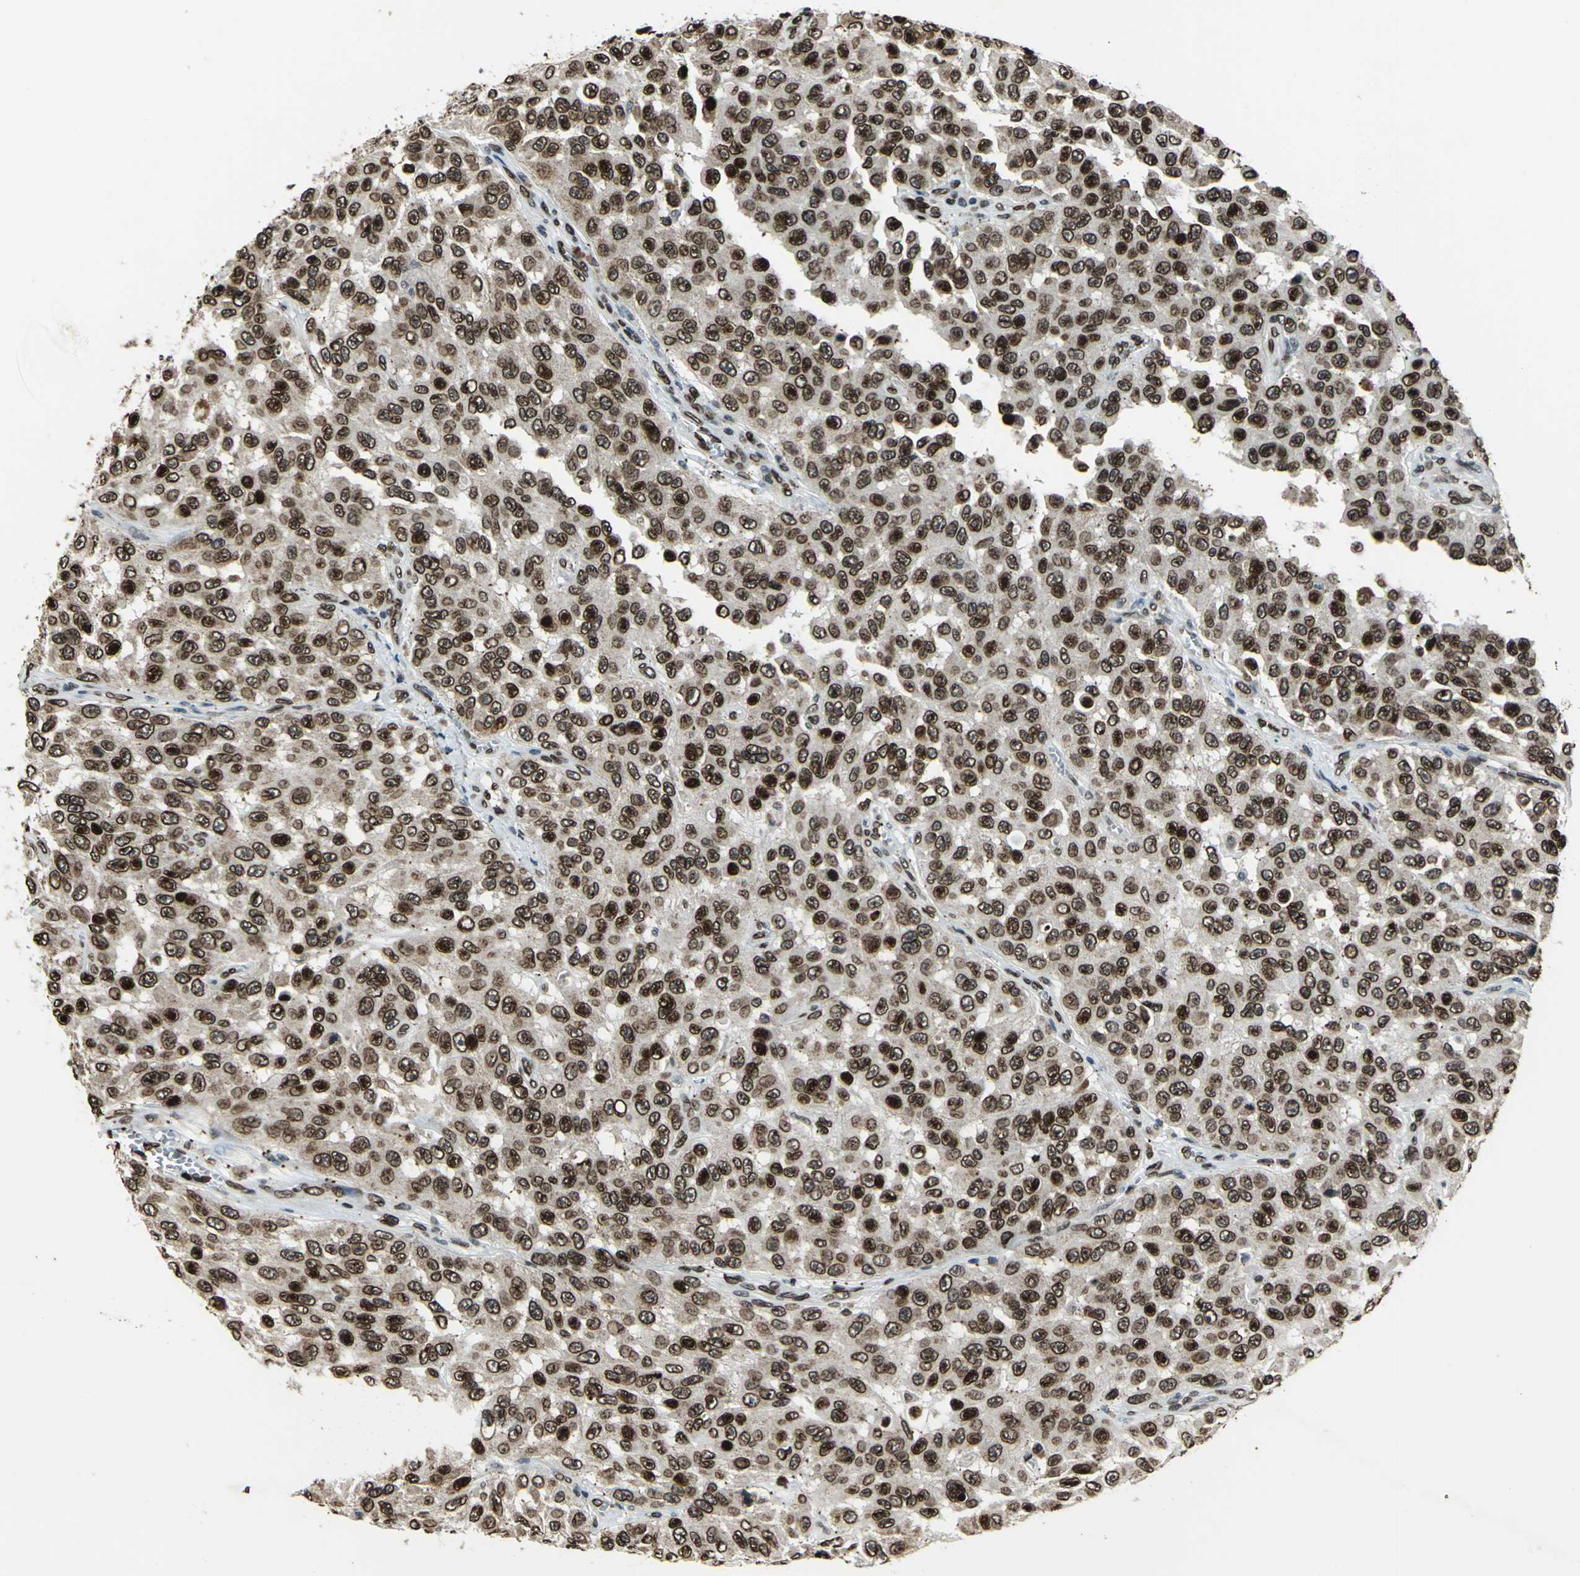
{"staining": {"intensity": "strong", "quantity": ">75%", "location": "cytoplasmic/membranous,nuclear"}, "tissue": "melanoma", "cell_type": "Tumor cells", "image_type": "cancer", "snomed": [{"axis": "morphology", "description": "Malignant melanoma, NOS"}, {"axis": "topography", "description": "Skin"}], "caption": "Immunohistochemistry (IHC) histopathology image of human malignant melanoma stained for a protein (brown), which reveals high levels of strong cytoplasmic/membranous and nuclear staining in approximately >75% of tumor cells.", "gene": "ISY1", "patient": {"sex": "male", "age": 30}}